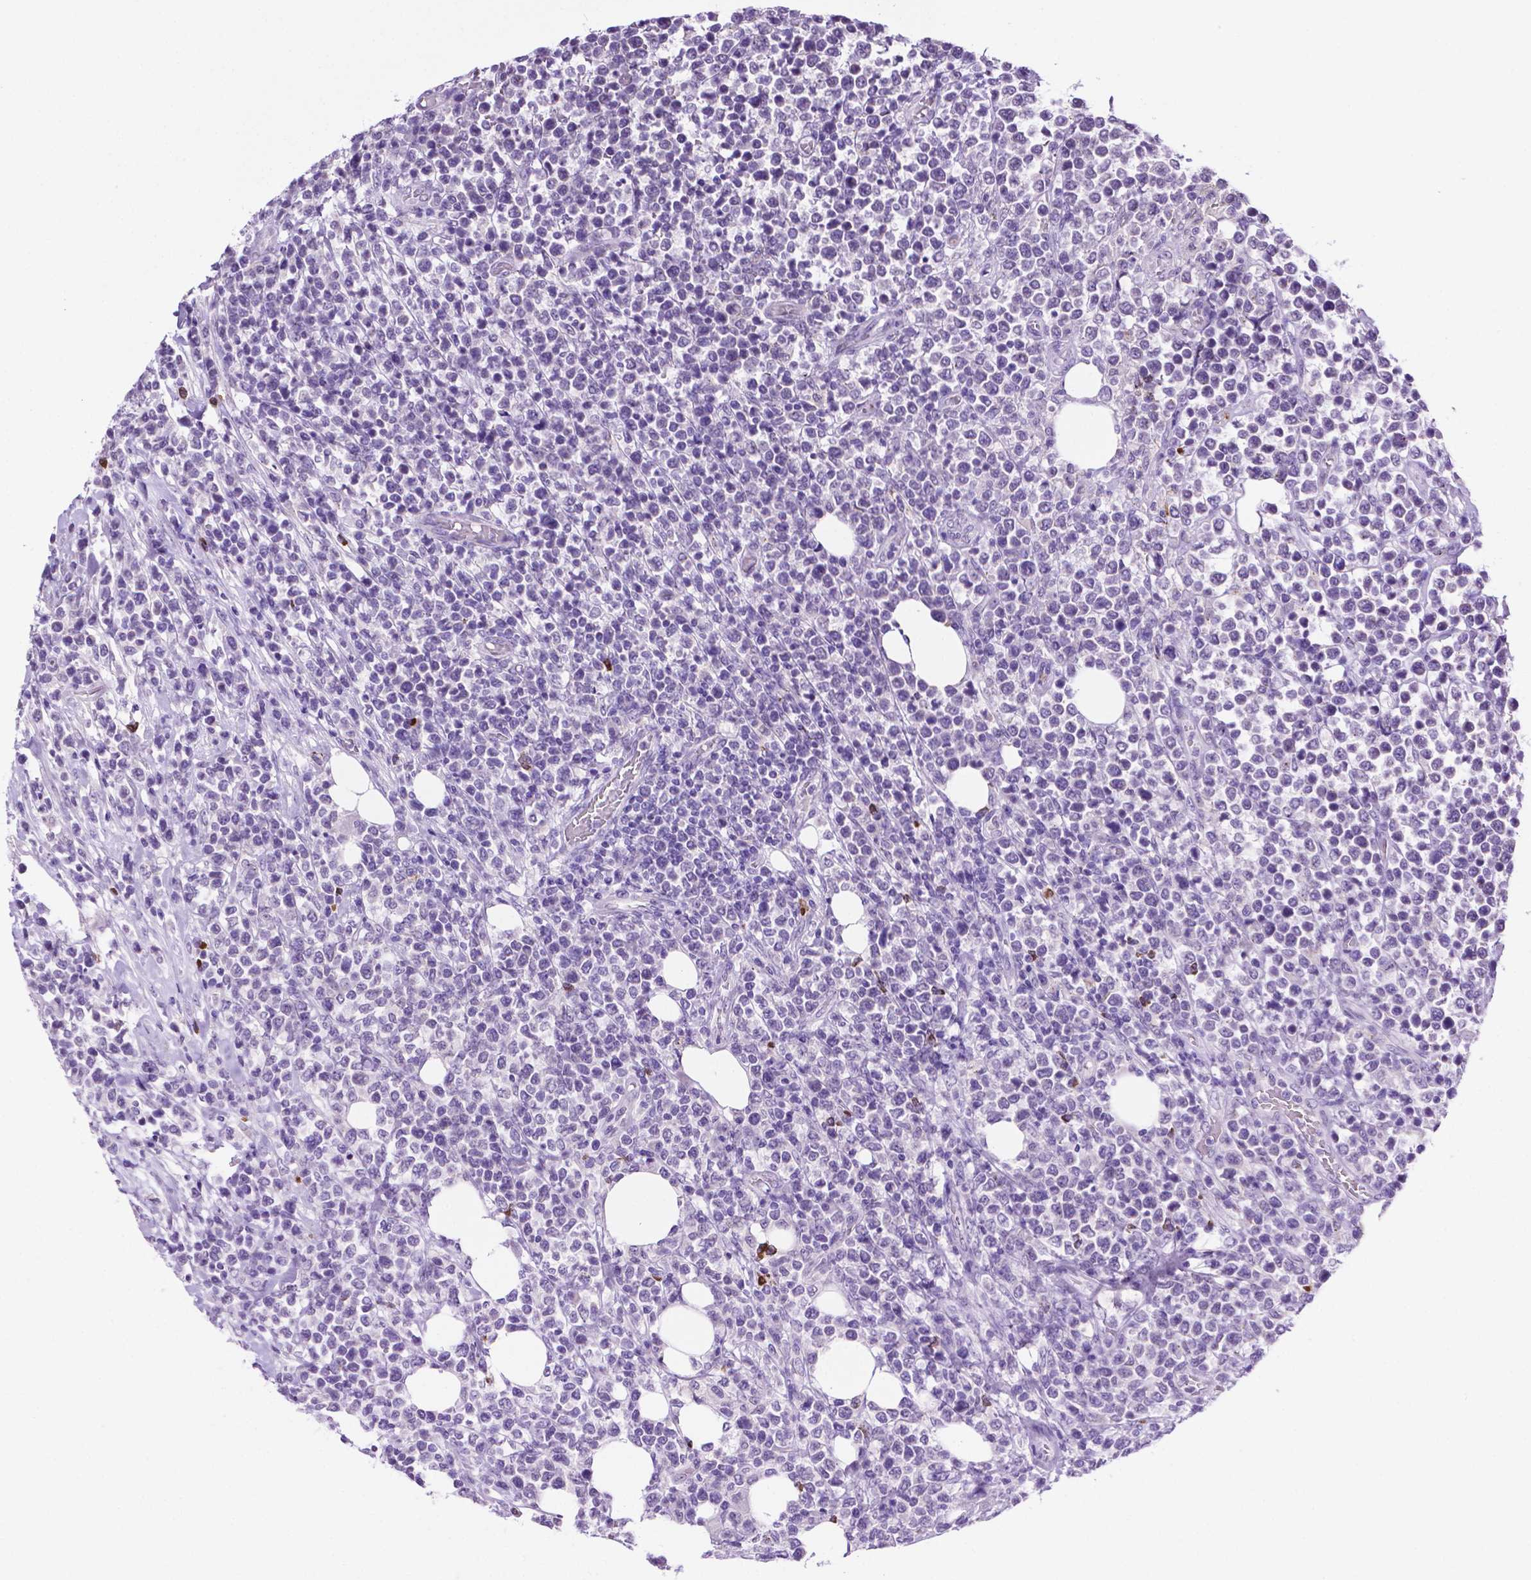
{"staining": {"intensity": "negative", "quantity": "none", "location": "none"}, "tissue": "lymphoma", "cell_type": "Tumor cells", "image_type": "cancer", "snomed": [{"axis": "morphology", "description": "Malignant lymphoma, non-Hodgkin's type, High grade"}, {"axis": "topography", "description": "Soft tissue"}], "caption": "This is an immunohistochemistry (IHC) image of high-grade malignant lymphoma, non-Hodgkin's type. There is no positivity in tumor cells.", "gene": "MMP27", "patient": {"sex": "female", "age": 56}}